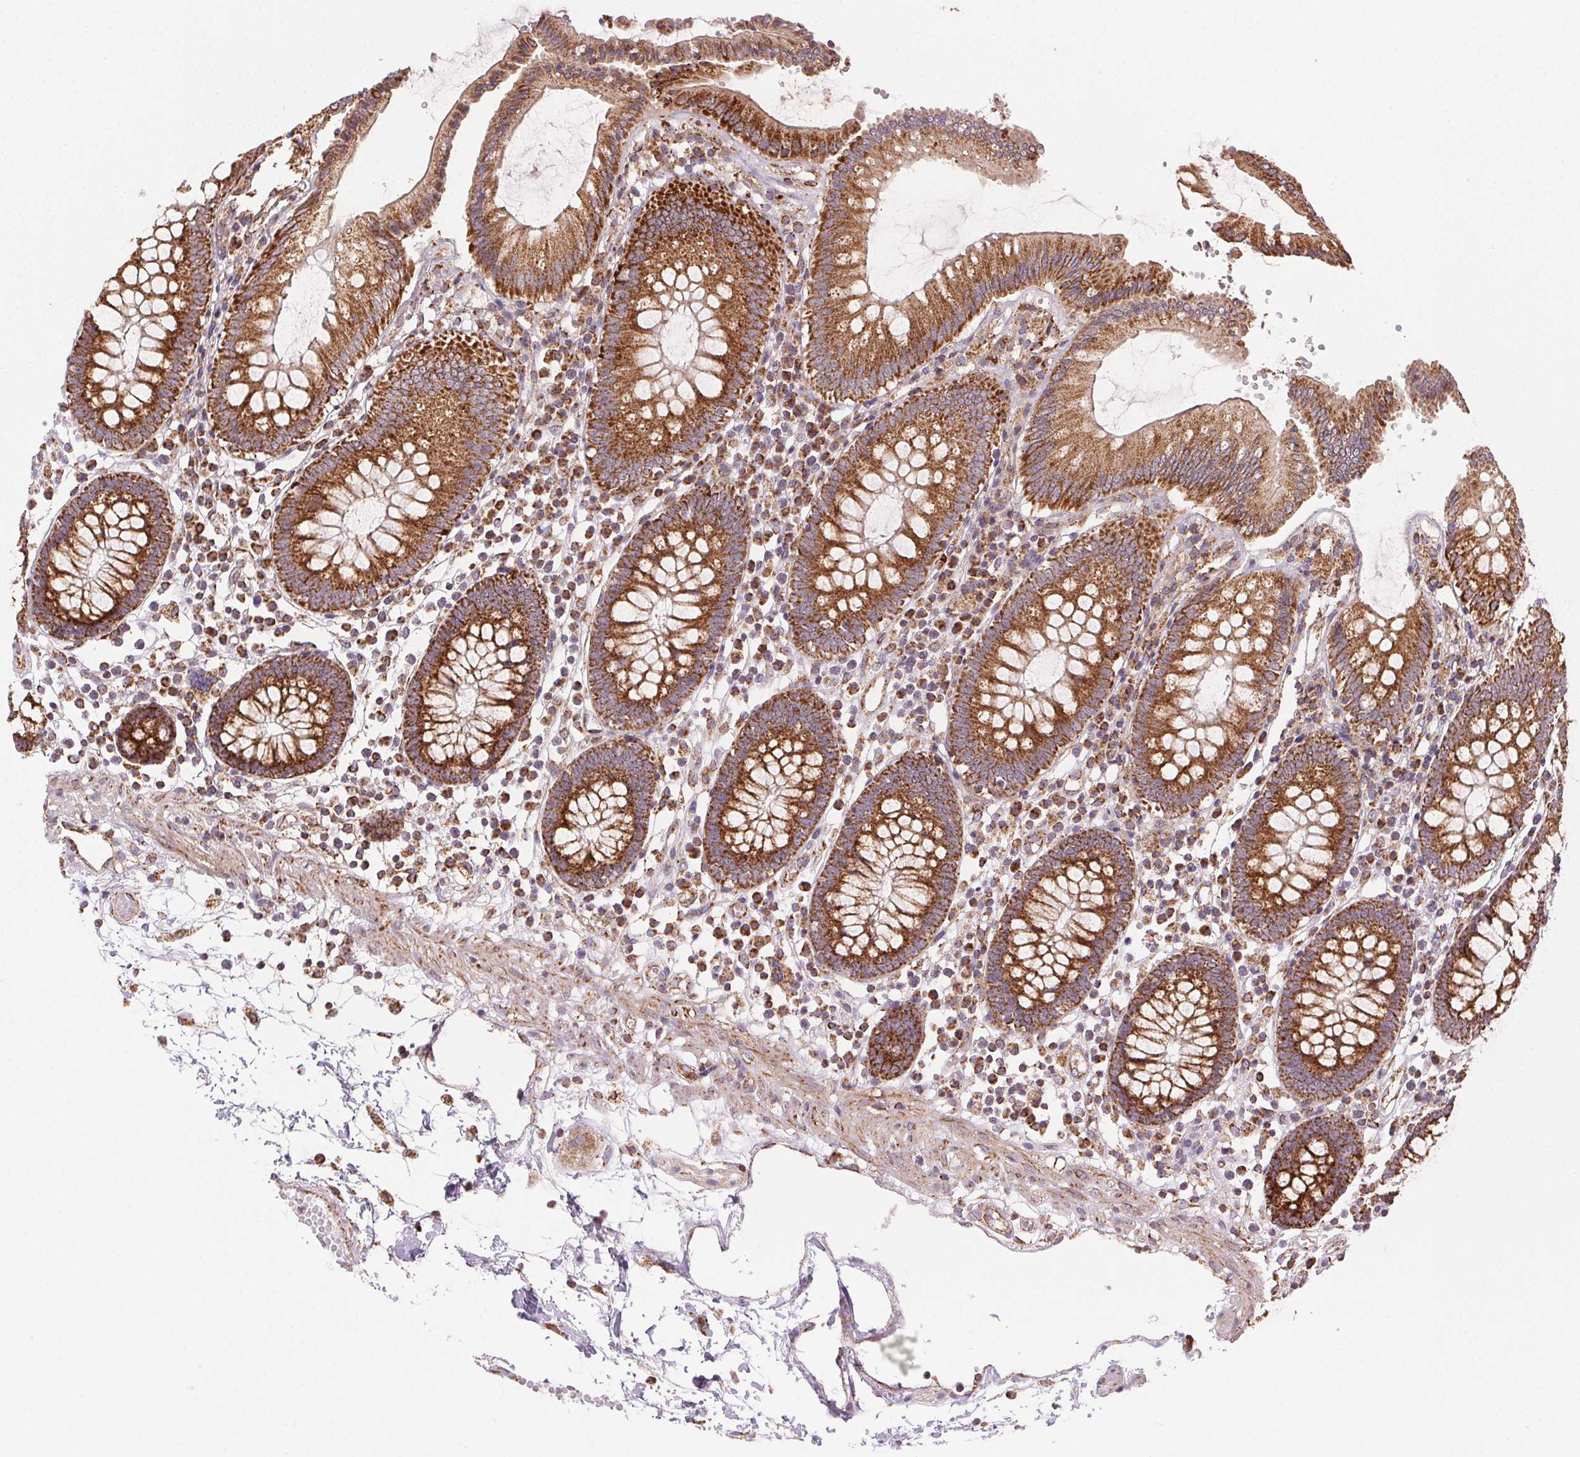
{"staining": {"intensity": "moderate", "quantity": ">75%", "location": "cytoplasmic/membranous"}, "tissue": "colon", "cell_type": "Endothelial cells", "image_type": "normal", "snomed": [{"axis": "morphology", "description": "Normal tissue, NOS"}, {"axis": "morphology", "description": "Adenocarcinoma, NOS"}, {"axis": "topography", "description": "Colon"}], "caption": "Colon stained with a protein marker demonstrates moderate staining in endothelial cells.", "gene": "CLPB", "patient": {"sex": "male", "age": 83}}